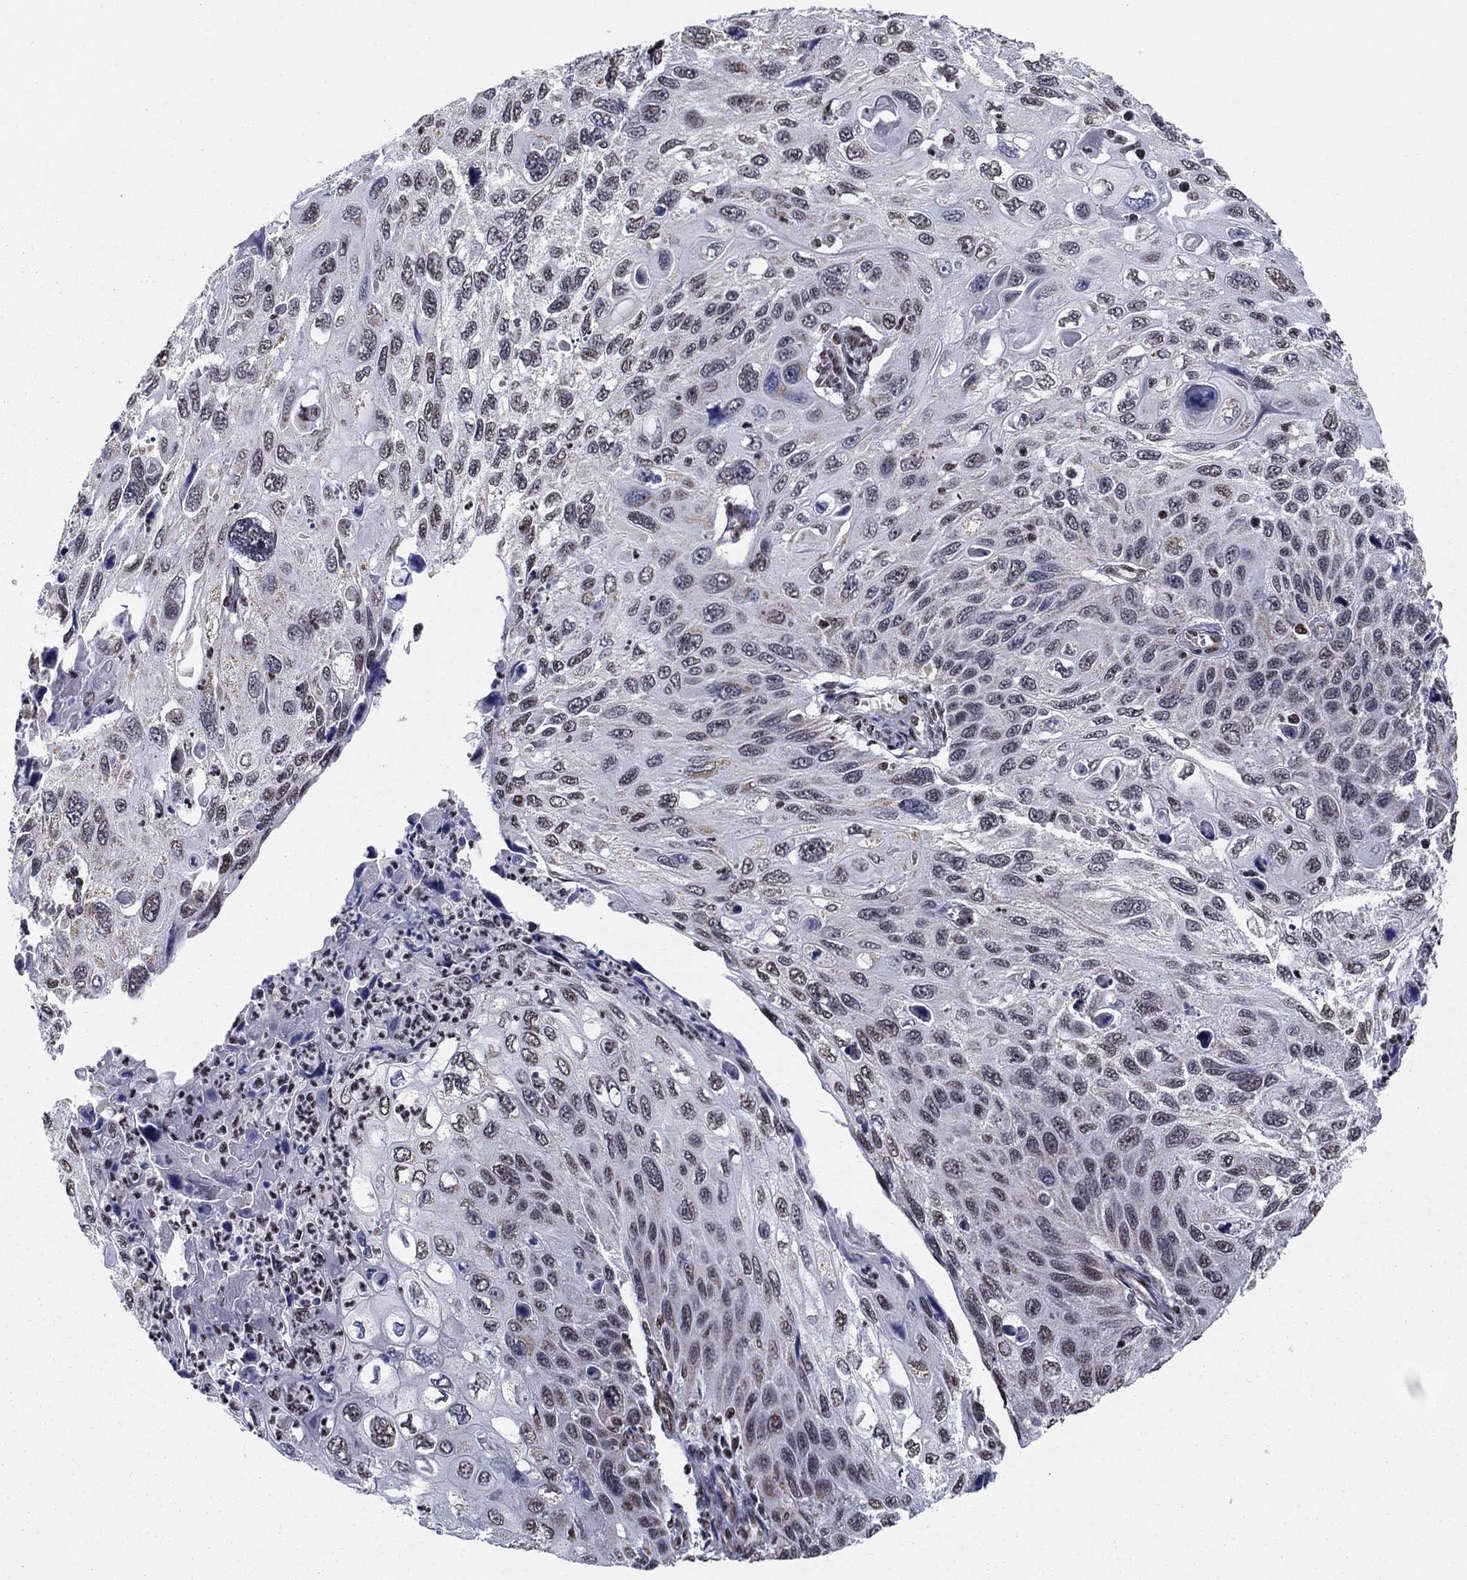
{"staining": {"intensity": "weak", "quantity": "25%-75%", "location": "nuclear"}, "tissue": "cervical cancer", "cell_type": "Tumor cells", "image_type": "cancer", "snomed": [{"axis": "morphology", "description": "Squamous cell carcinoma, NOS"}, {"axis": "topography", "description": "Cervix"}], "caption": "Cervical cancer (squamous cell carcinoma) tissue displays weak nuclear positivity in approximately 25%-75% of tumor cells", "gene": "N4BP2", "patient": {"sex": "female", "age": 70}}